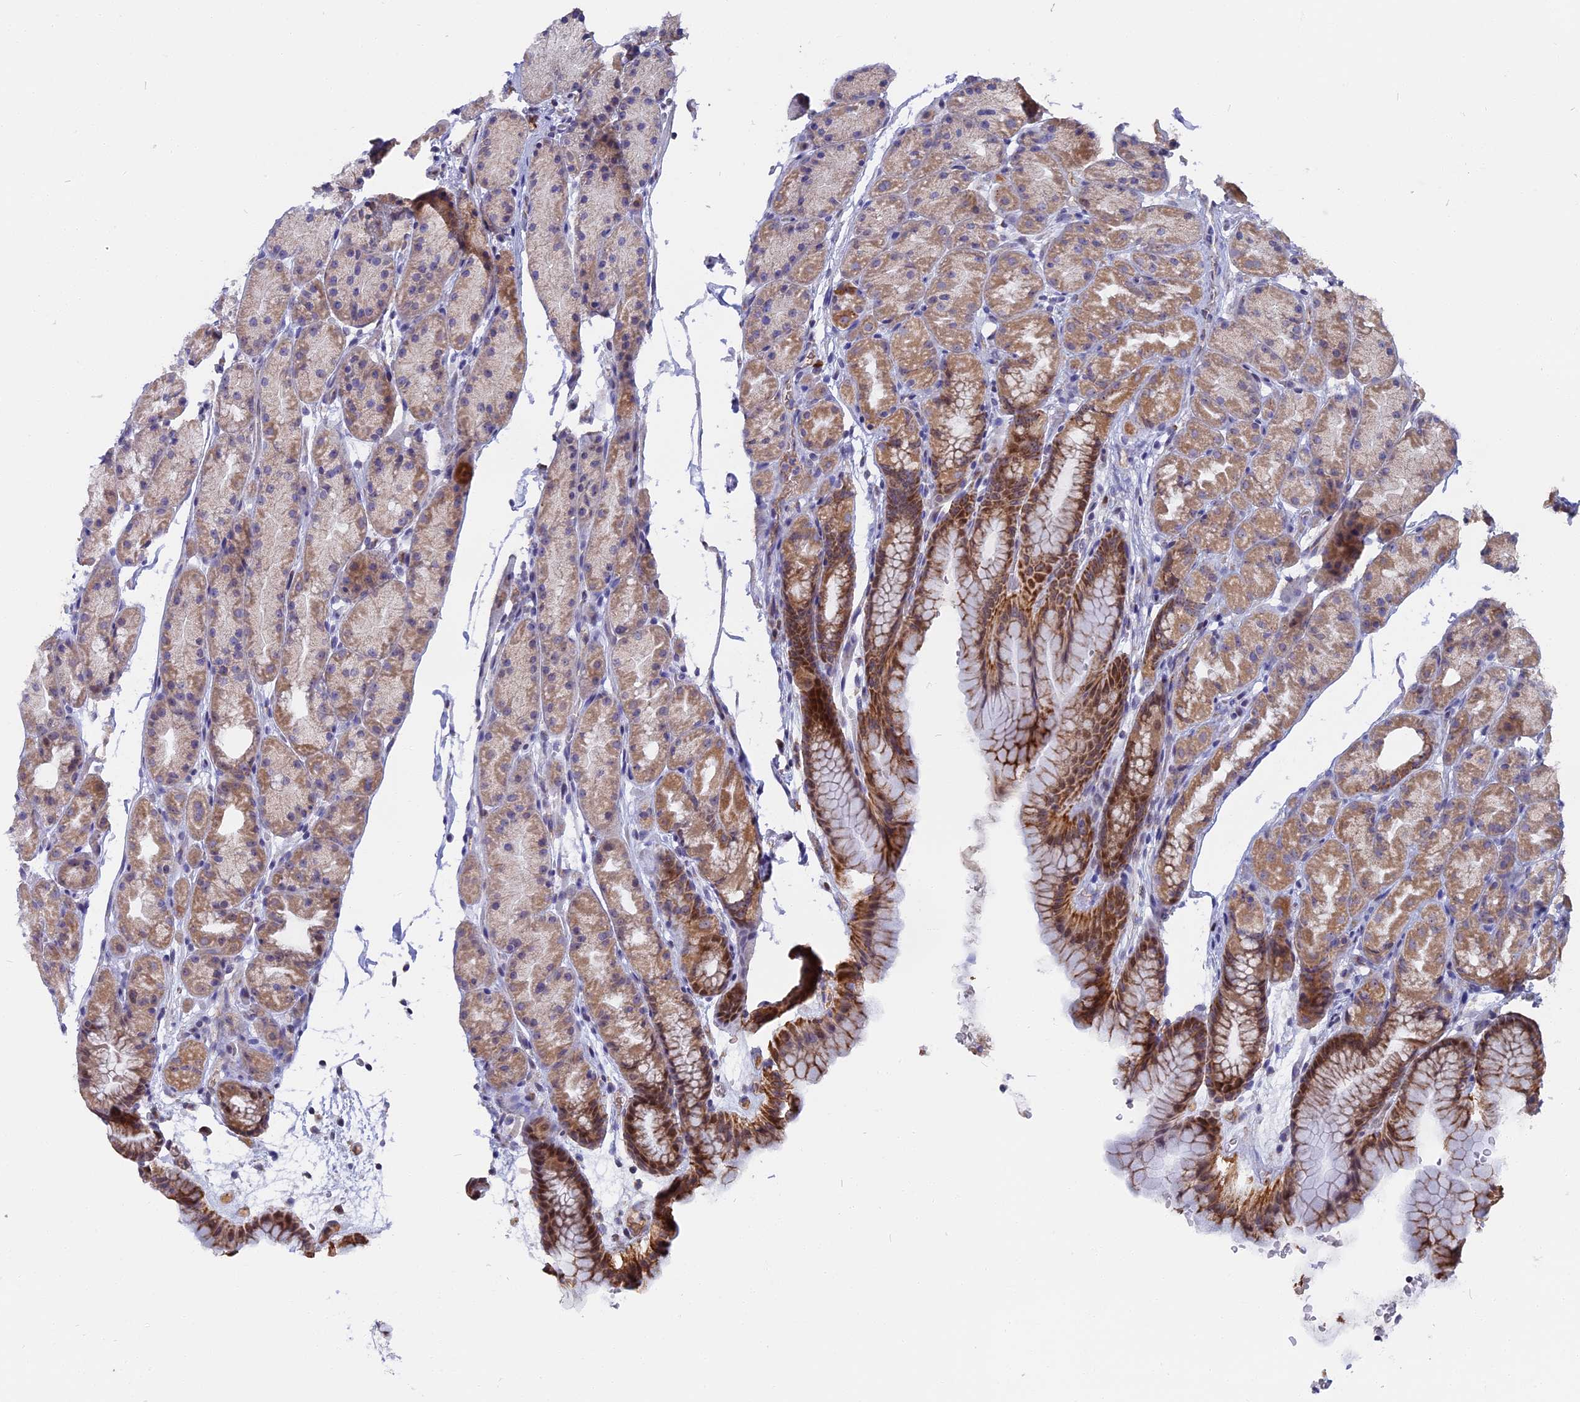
{"staining": {"intensity": "moderate", "quantity": ">75%", "location": "cytoplasmic/membranous,nuclear"}, "tissue": "stomach", "cell_type": "Glandular cells", "image_type": "normal", "snomed": [{"axis": "morphology", "description": "Normal tissue, NOS"}, {"axis": "topography", "description": "Stomach, upper"}, {"axis": "topography", "description": "Stomach"}], "caption": "Immunohistochemical staining of unremarkable human stomach shows moderate cytoplasmic/membranous,nuclear protein positivity in approximately >75% of glandular cells. The protein is shown in brown color, while the nuclei are stained blue.", "gene": "DTWD1", "patient": {"sex": "male", "age": 47}}